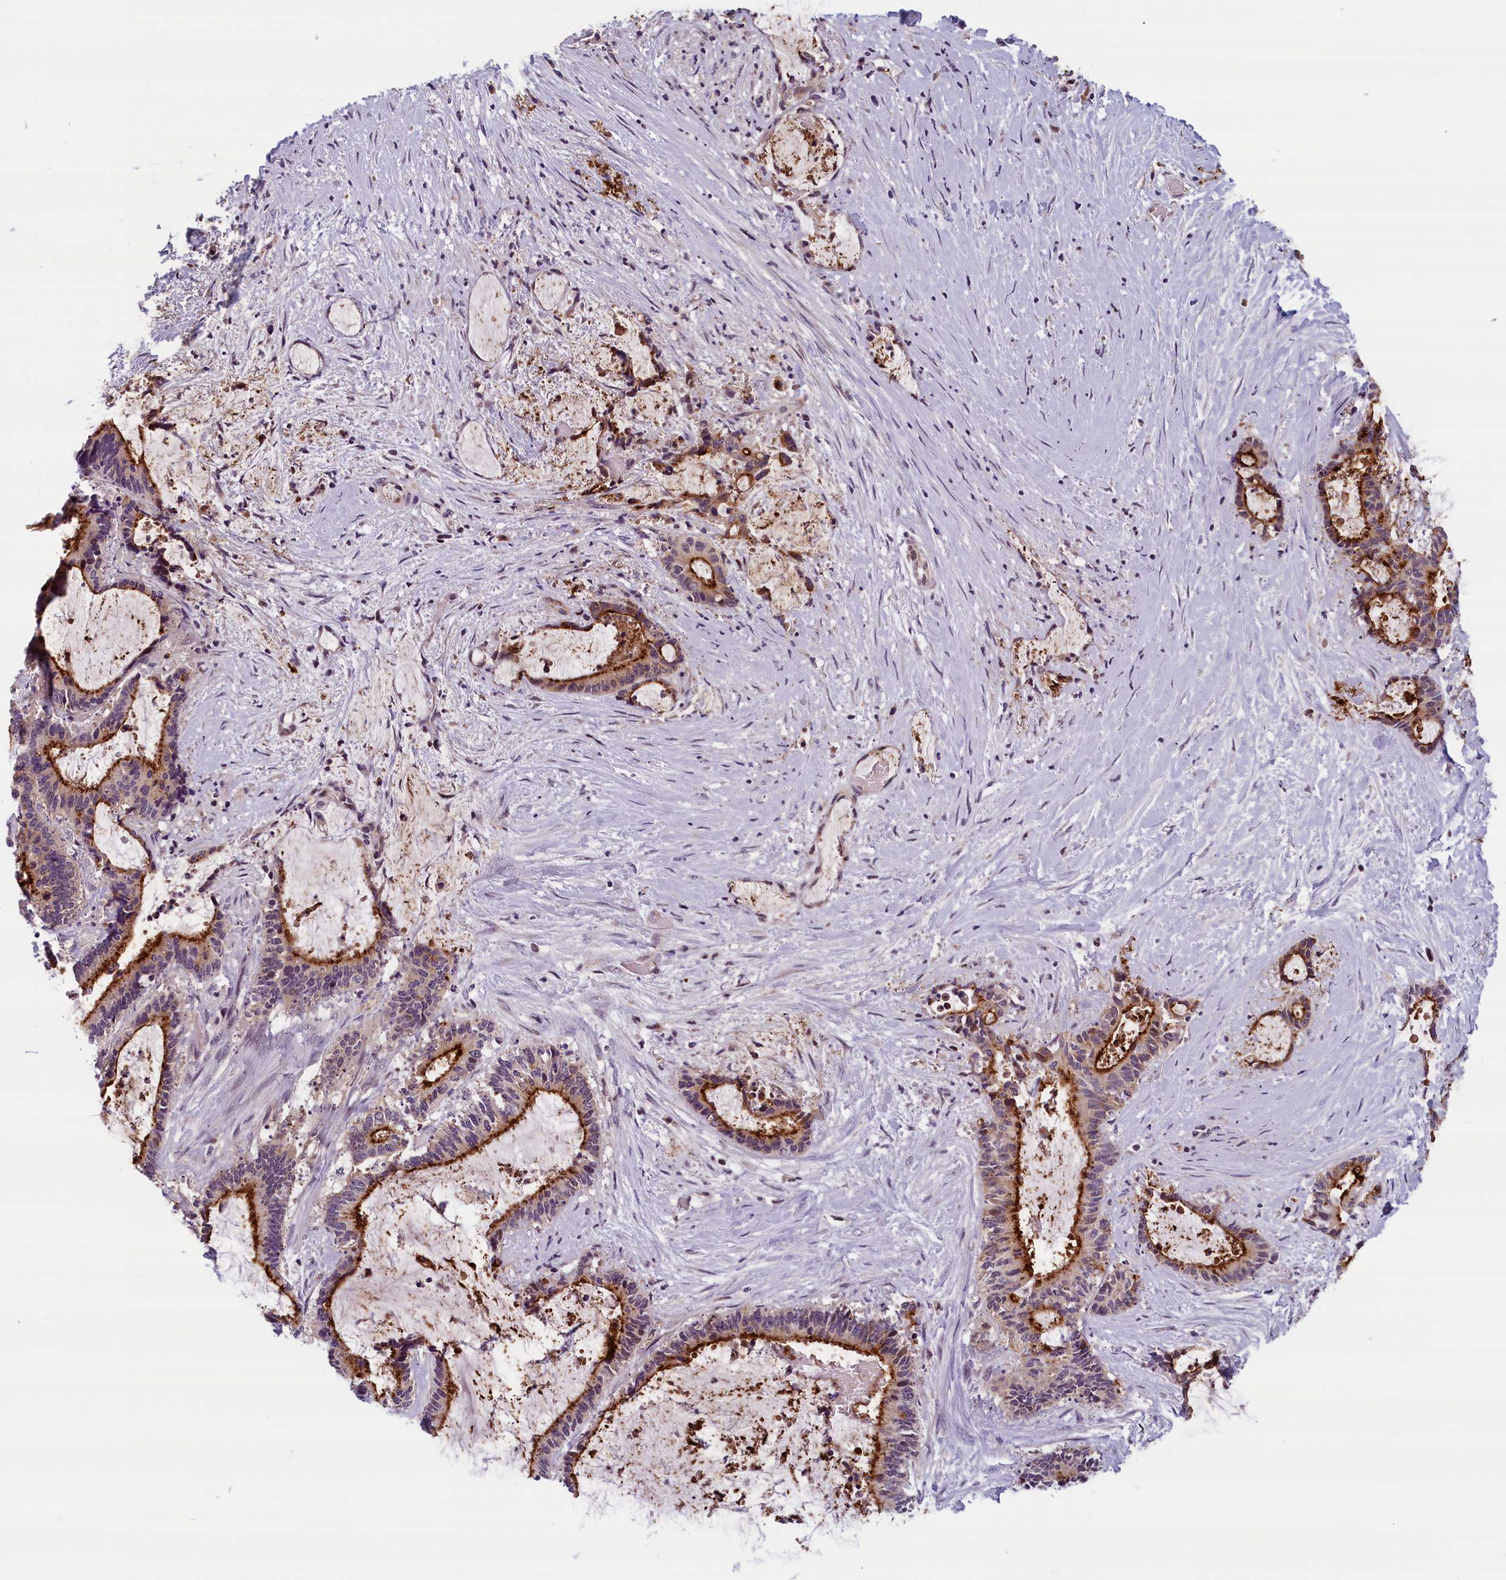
{"staining": {"intensity": "strong", "quantity": "25%-75%", "location": "cytoplasmic/membranous"}, "tissue": "liver cancer", "cell_type": "Tumor cells", "image_type": "cancer", "snomed": [{"axis": "morphology", "description": "Normal tissue, NOS"}, {"axis": "morphology", "description": "Cholangiocarcinoma"}, {"axis": "topography", "description": "Liver"}, {"axis": "topography", "description": "Peripheral nerve tissue"}], "caption": "A high-resolution histopathology image shows immunohistochemistry (IHC) staining of cholangiocarcinoma (liver), which demonstrates strong cytoplasmic/membranous staining in approximately 25%-75% of tumor cells.", "gene": "KCNK6", "patient": {"sex": "female", "age": 73}}